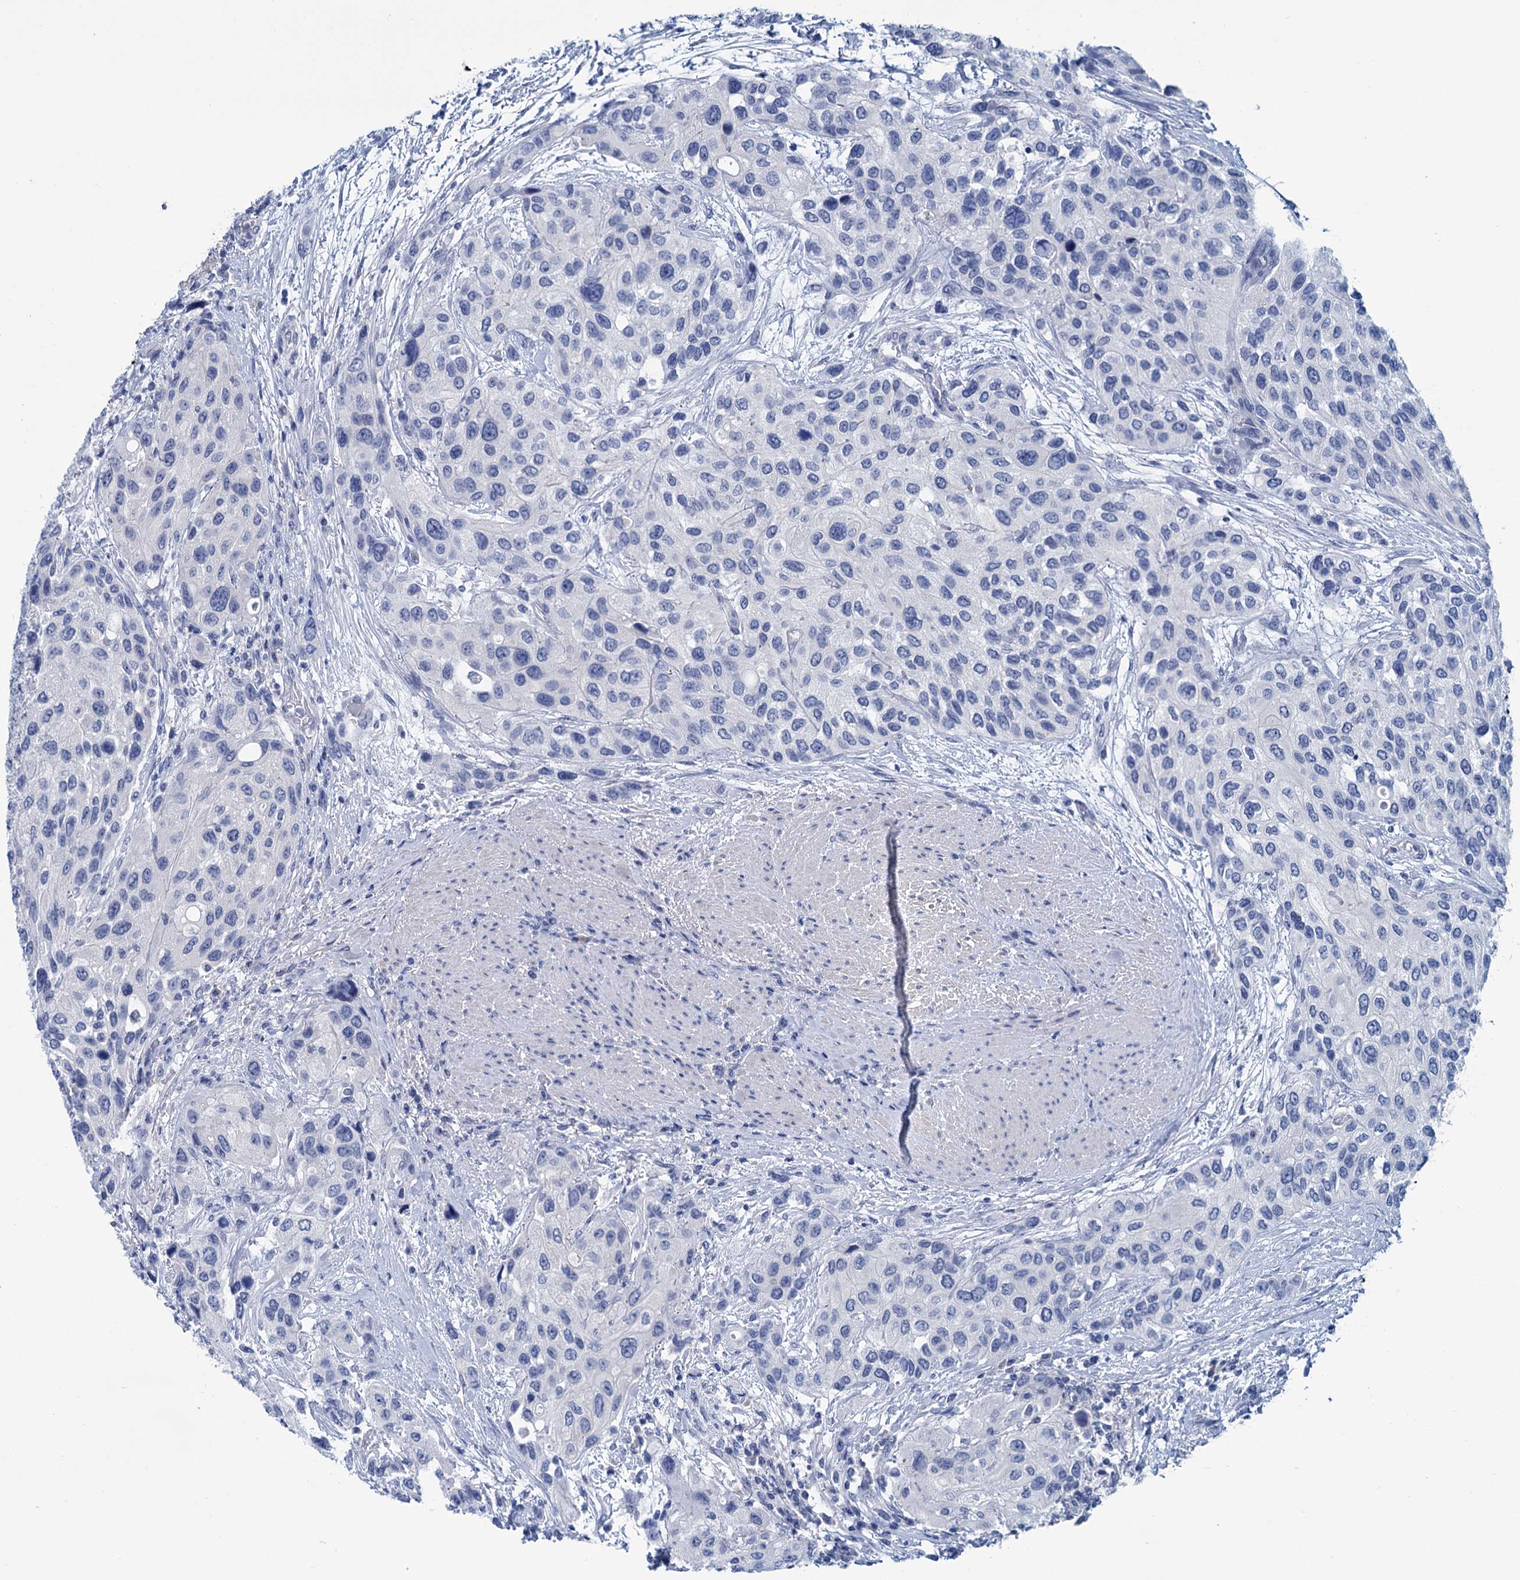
{"staining": {"intensity": "negative", "quantity": "none", "location": "none"}, "tissue": "urothelial cancer", "cell_type": "Tumor cells", "image_type": "cancer", "snomed": [{"axis": "morphology", "description": "Normal tissue, NOS"}, {"axis": "morphology", "description": "Urothelial carcinoma, High grade"}, {"axis": "topography", "description": "Vascular tissue"}, {"axis": "topography", "description": "Urinary bladder"}], "caption": "This is an immunohistochemistry micrograph of urothelial cancer. There is no positivity in tumor cells.", "gene": "MYOZ3", "patient": {"sex": "female", "age": 56}}